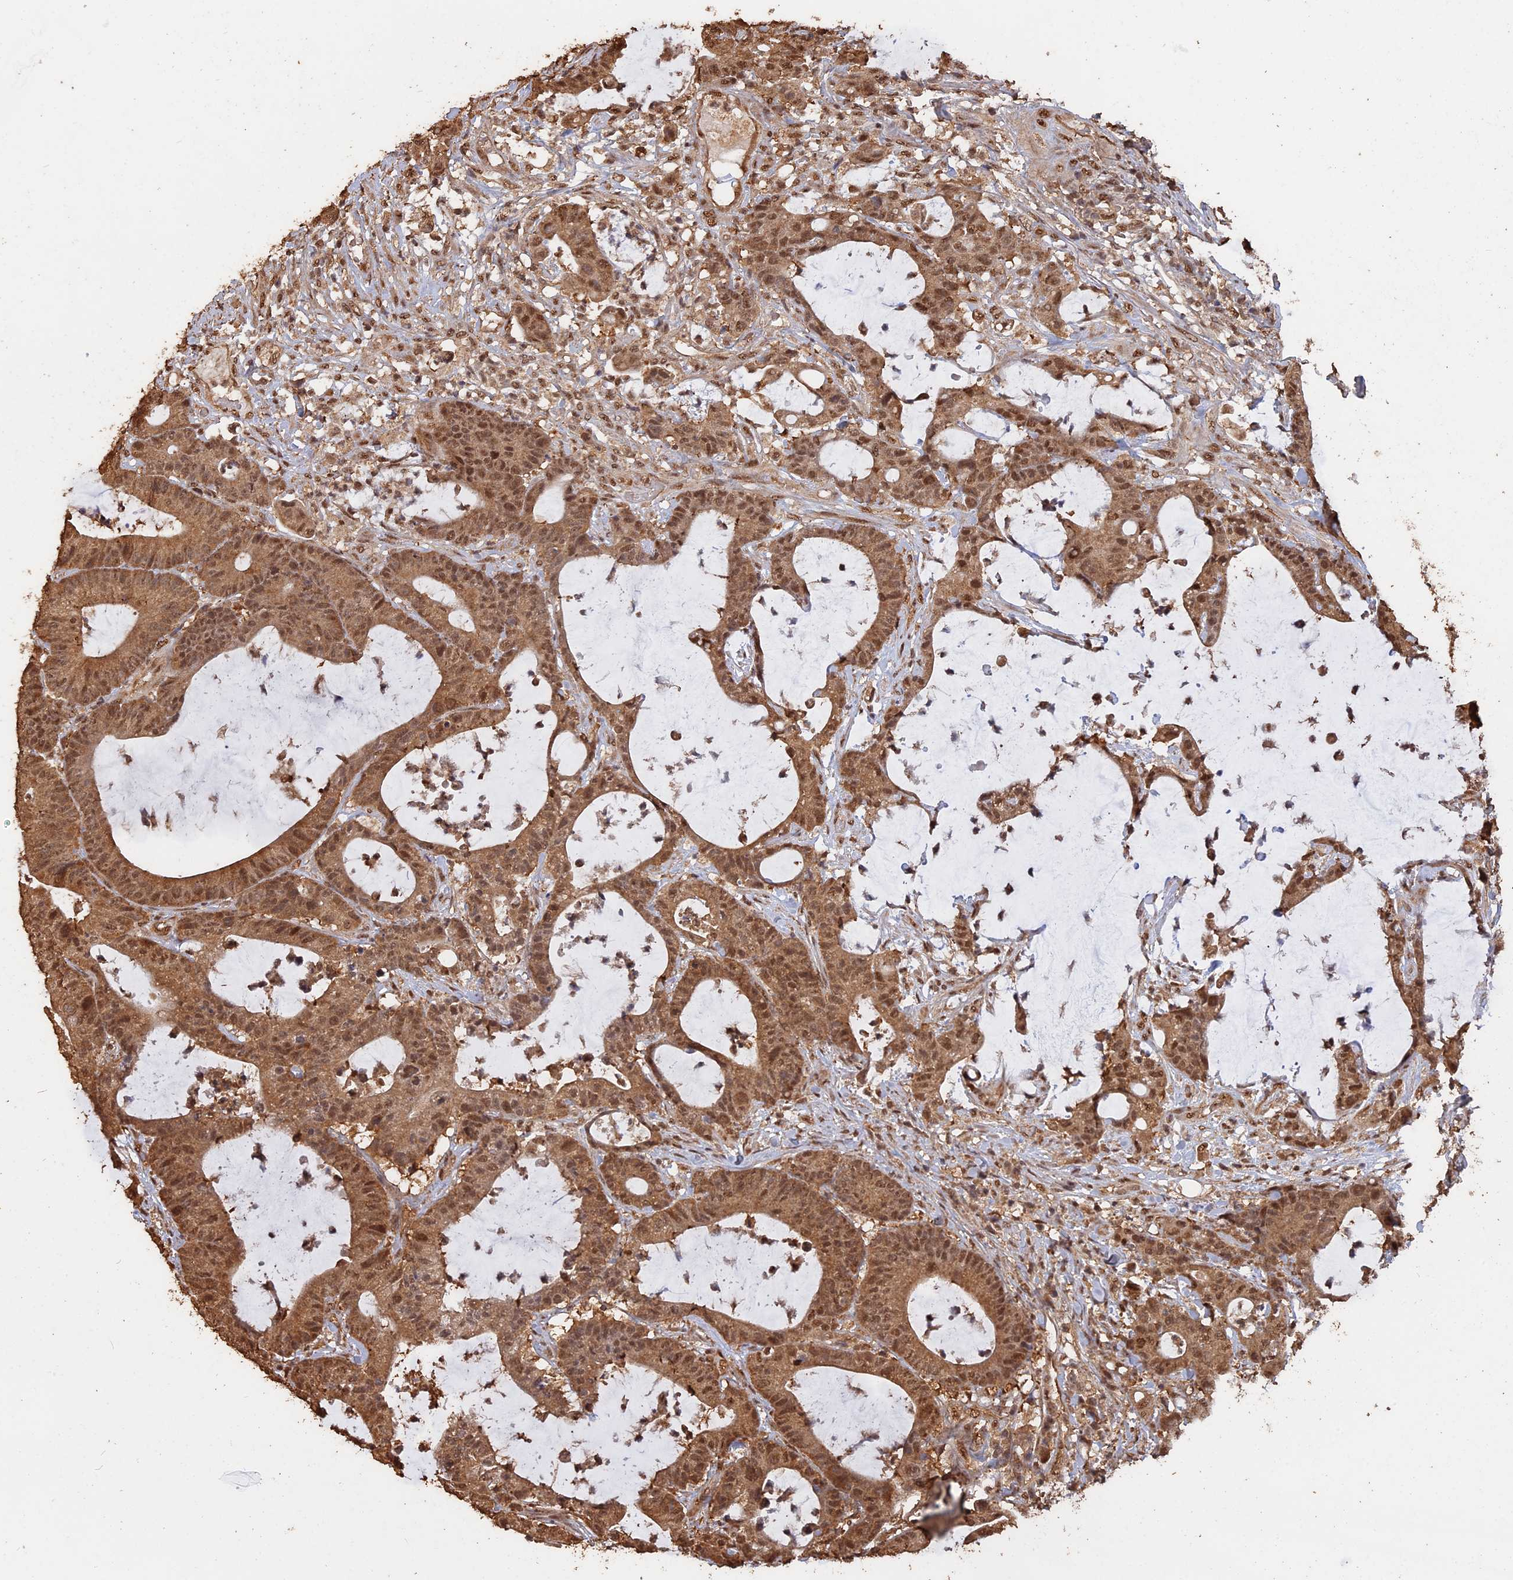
{"staining": {"intensity": "moderate", "quantity": ">75%", "location": "cytoplasmic/membranous,nuclear"}, "tissue": "colorectal cancer", "cell_type": "Tumor cells", "image_type": "cancer", "snomed": [{"axis": "morphology", "description": "Adenocarcinoma, NOS"}, {"axis": "topography", "description": "Colon"}], "caption": "Colorectal cancer stained with a brown dye reveals moderate cytoplasmic/membranous and nuclear positive staining in about >75% of tumor cells.", "gene": "PSMC6", "patient": {"sex": "female", "age": 84}}